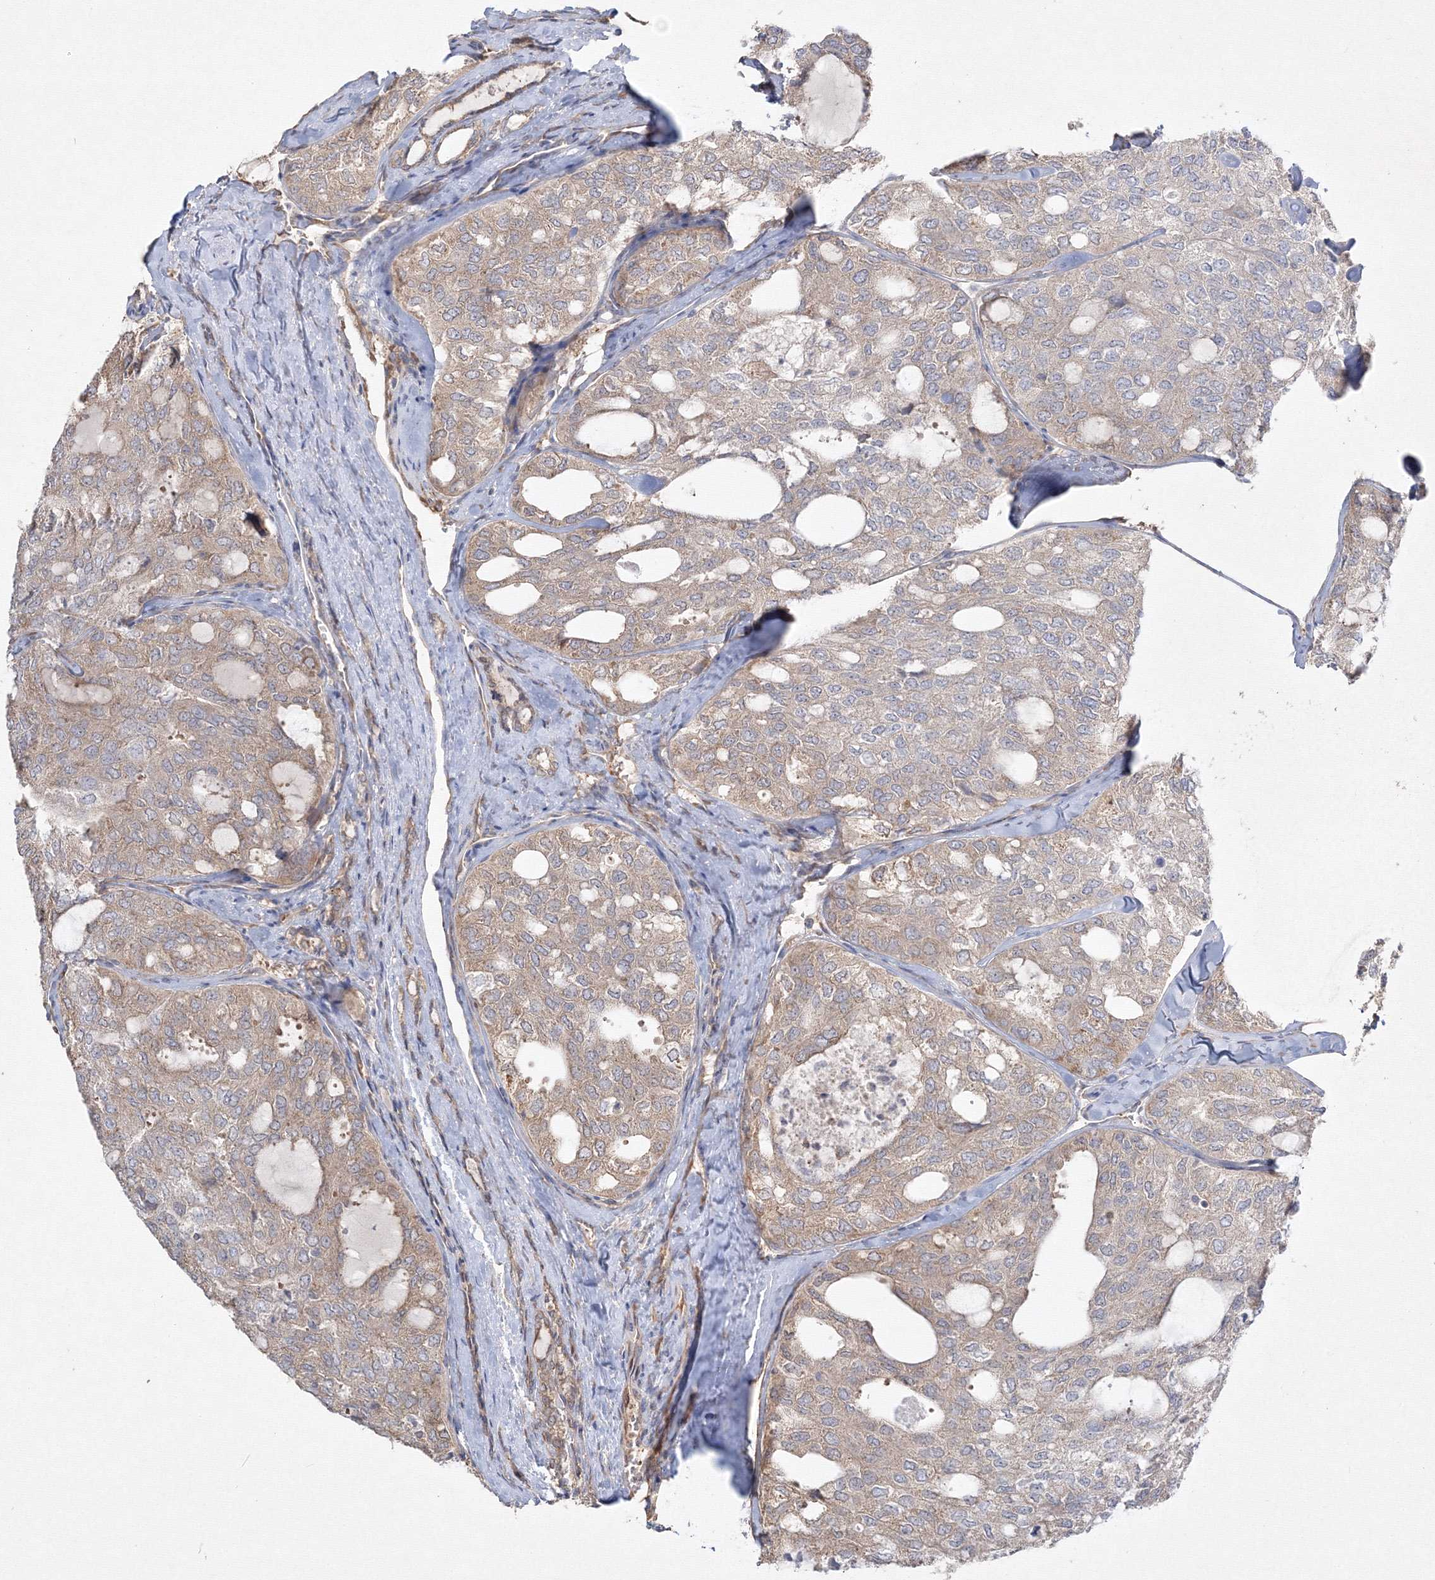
{"staining": {"intensity": "weak", "quantity": "25%-75%", "location": "cytoplasmic/membranous"}, "tissue": "thyroid cancer", "cell_type": "Tumor cells", "image_type": "cancer", "snomed": [{"axis": "morphology", "description": "Follicular adenoma carcinoma, NOS"}, {"axis": "topography", "description": "Thyroid gland"}], "caption": "Weak cytoplasmic/membranous positivity for a protein is appreciated in approximately 25%-75% of tumor cells of thyroid cancer using immunohistochemistry (IHC).", "gene": "FBXL8", "patient": {"sex": "male", "age": 75}}